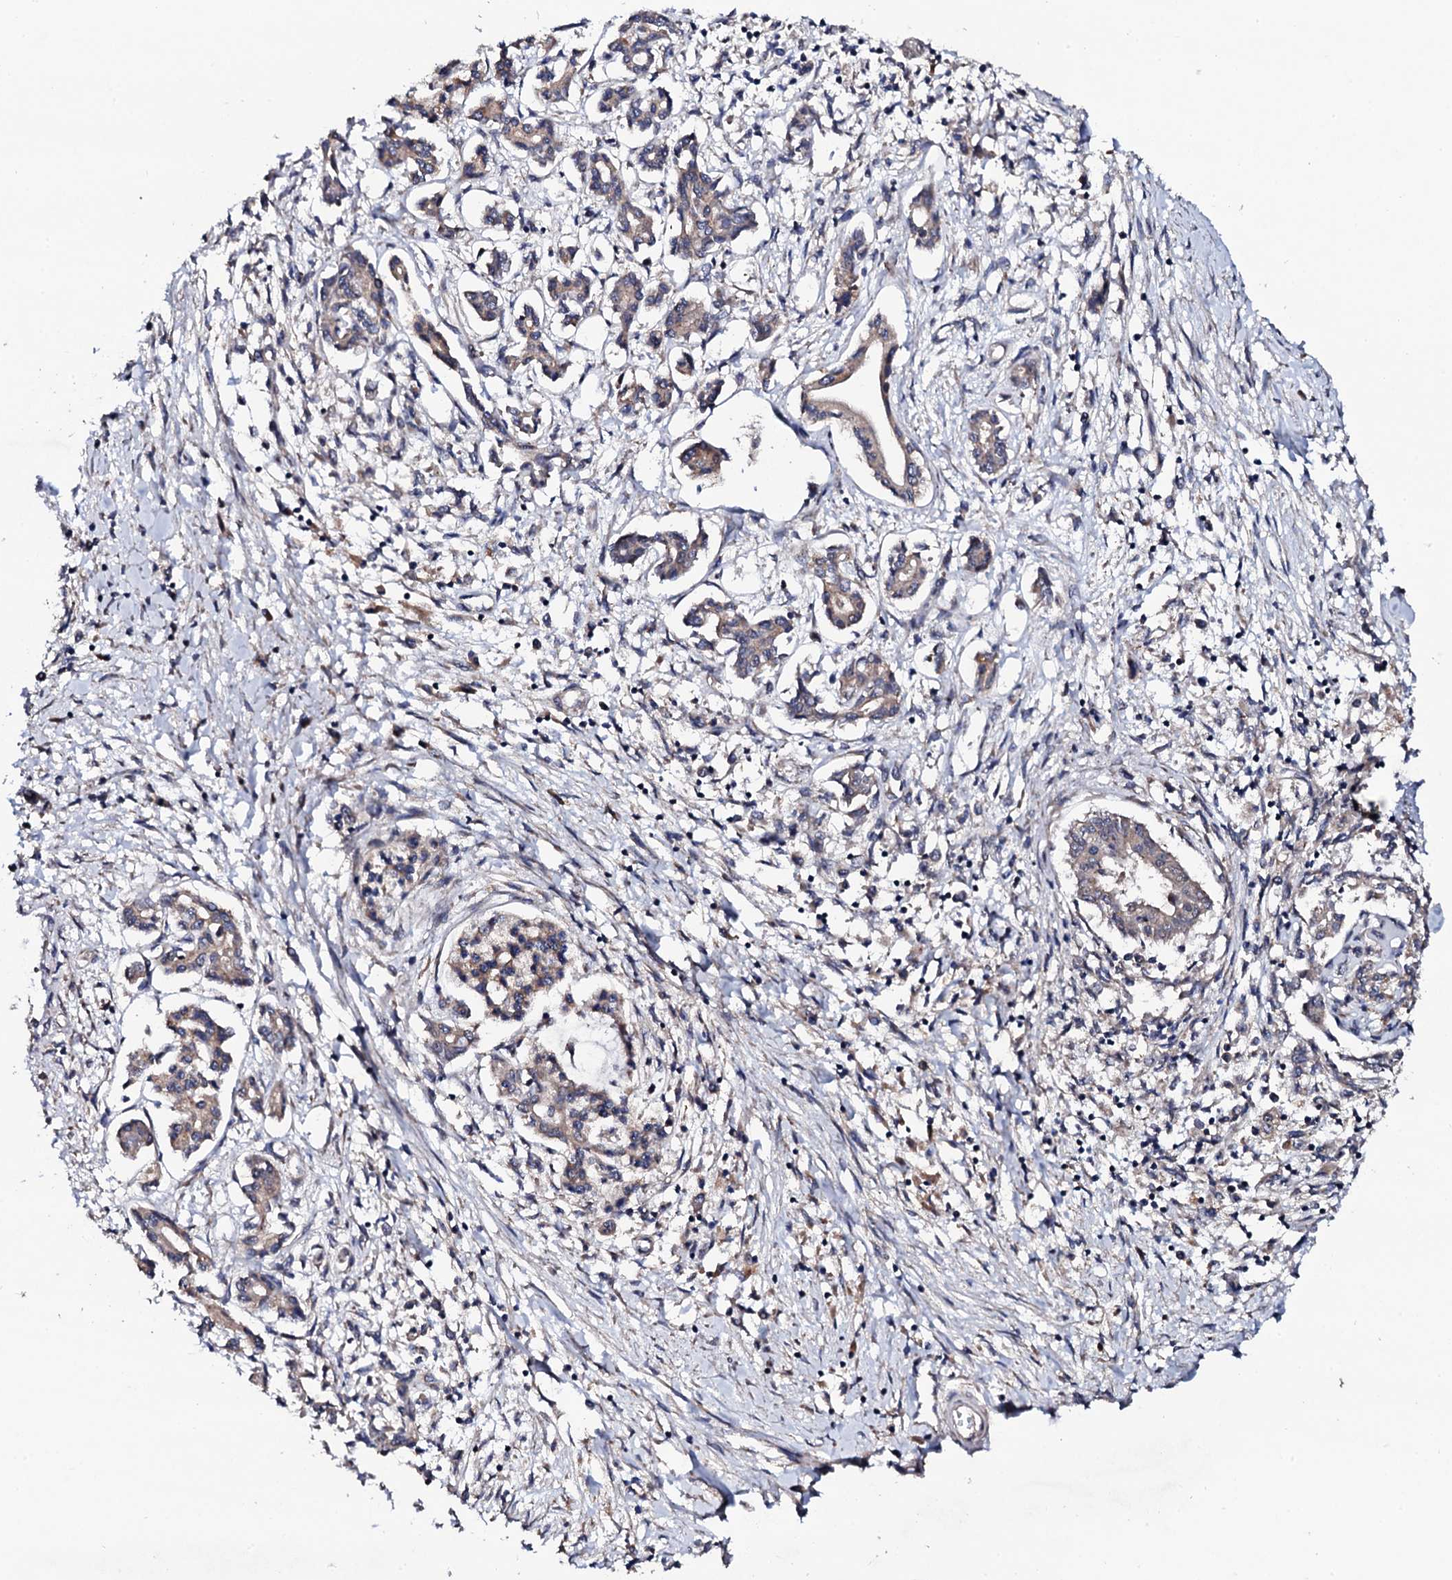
{"staining": {"intensity": "moderate", "quantity": ">75%", "location": "cytoplasmic/membranous"}, "tissue": "pancreatic cancer", "cell_type": "Tumor cells", "image_type": "cancer", "snomed": [{"axis": "morphology", "description": "Adenocarcinoma, NOS"}, {"axis": "topography", "description": "Pancreas"}], "caption": "The micrograph reveals a brown stain indicating the presence of a protein in the cytoplasmic/membranous of tumor cells in adenocarcinoma (pancreatic).", "gene": "IP6K1", "patient": {"sex": "female", "age": 50}}